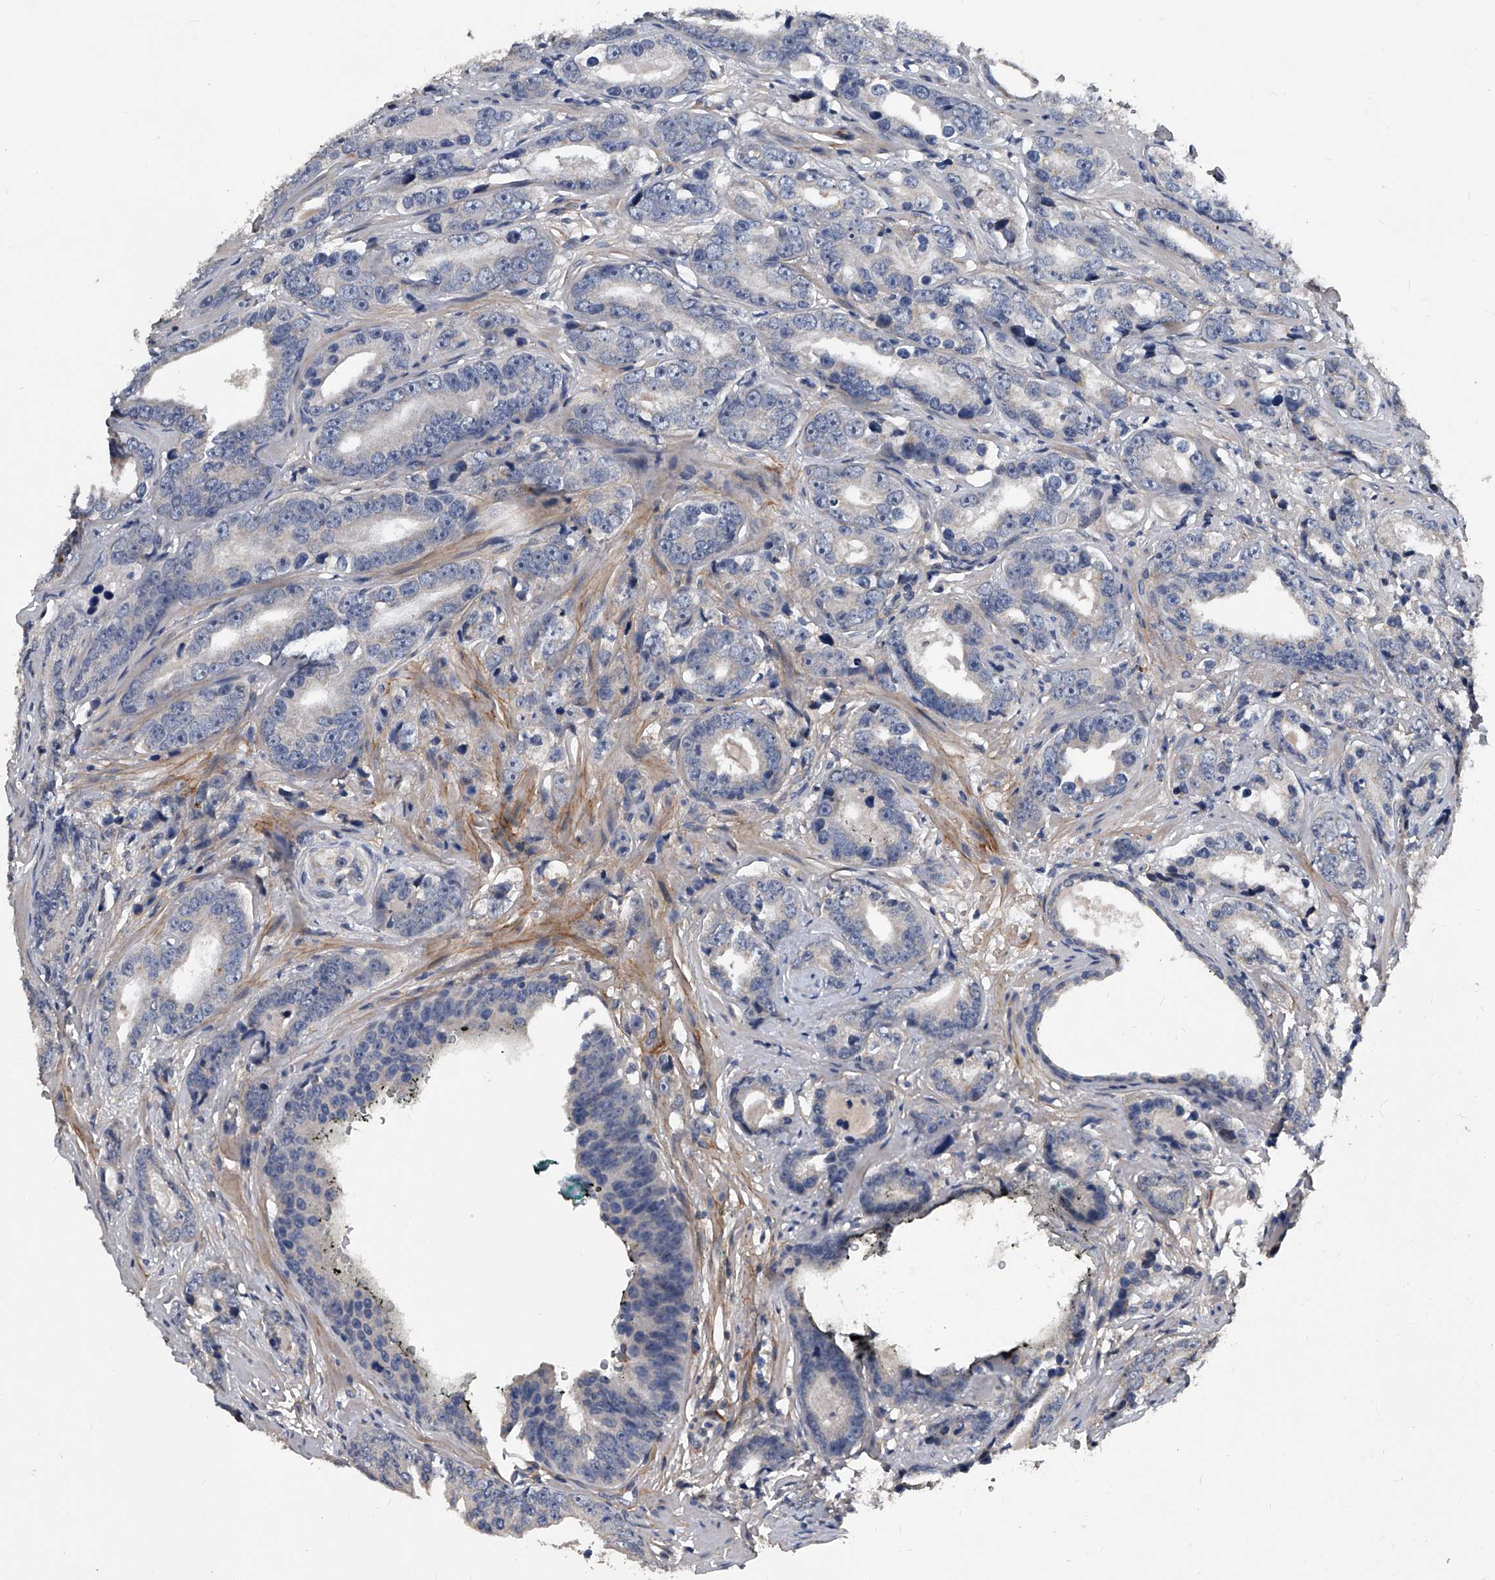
{"staining": {"intensity": "negative", "quantity": "none", "location": "none"}, "tissue": "prostate cancer", "cell_type": "Tumor cells", "image_type": "cancer", "snomed": [{"axis": "morphology", "description": "Adenocarcinoma, High grade"}, {"axis": "topography", "description": "Prostate"}], "caption": "Tumor cells show no significant staining in high-grade adenocarcinoma (prostate).", "gene": "PHACTR1", "patient": {"sex": "male", "age": 62}}